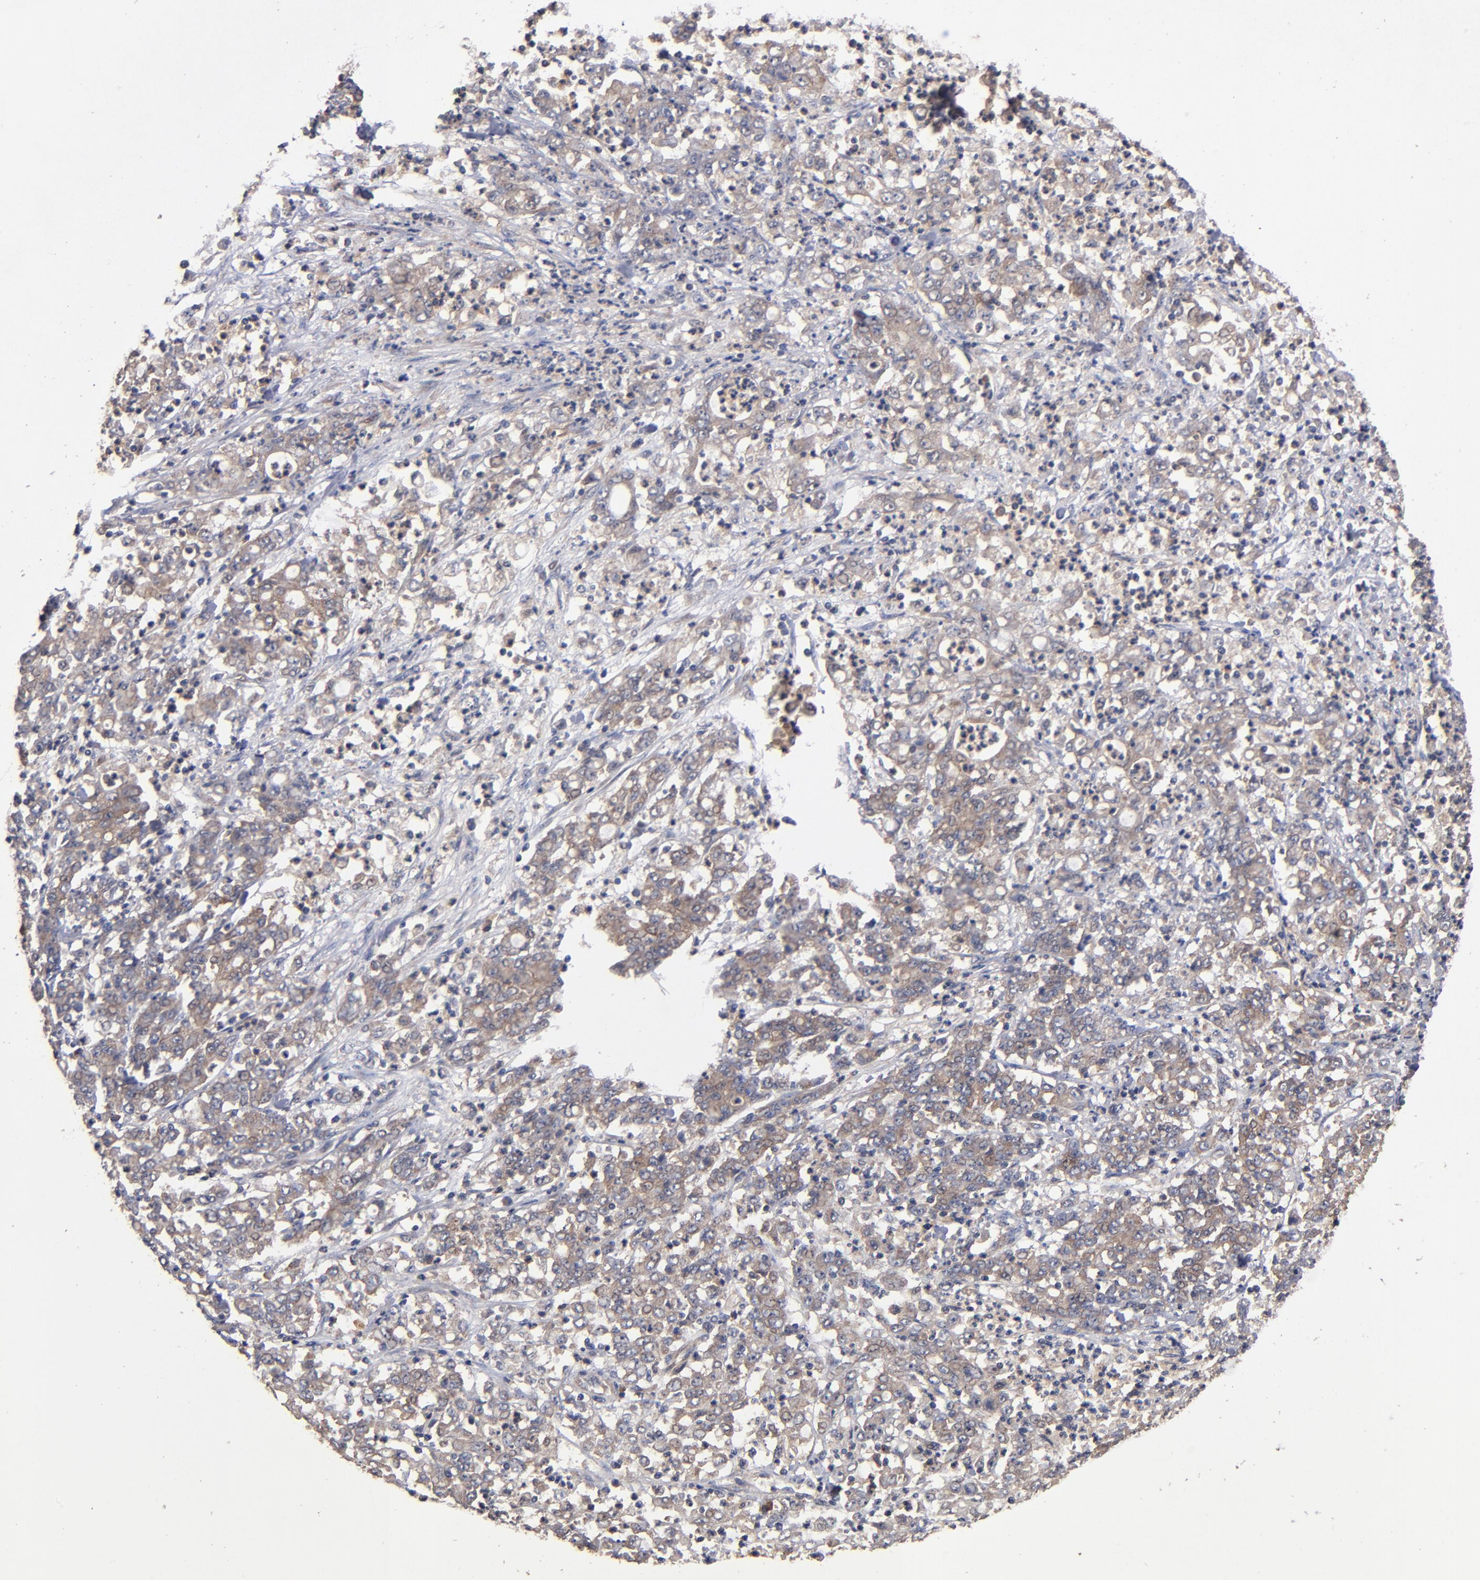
{"staining": {"intensity": "weak", "quantity": ">75%", "location": "cytoplasmic/membranous"}, "tissue": "stomach cancer", "cell_type": "Tumor cells", "image_type": "cancer", "snomed": [{"axis": "morphology", "description": "Adenocarcinoma, NOS"}, {"axis": "topography", "description": "Stomach, lower"}], "caption": "Adenocarcinoma (stomach) stained with a protein marker shows weak staining in tumor cells.", "gene": "BDKRB1", "patient": {"sex": "female", "age": 71}}